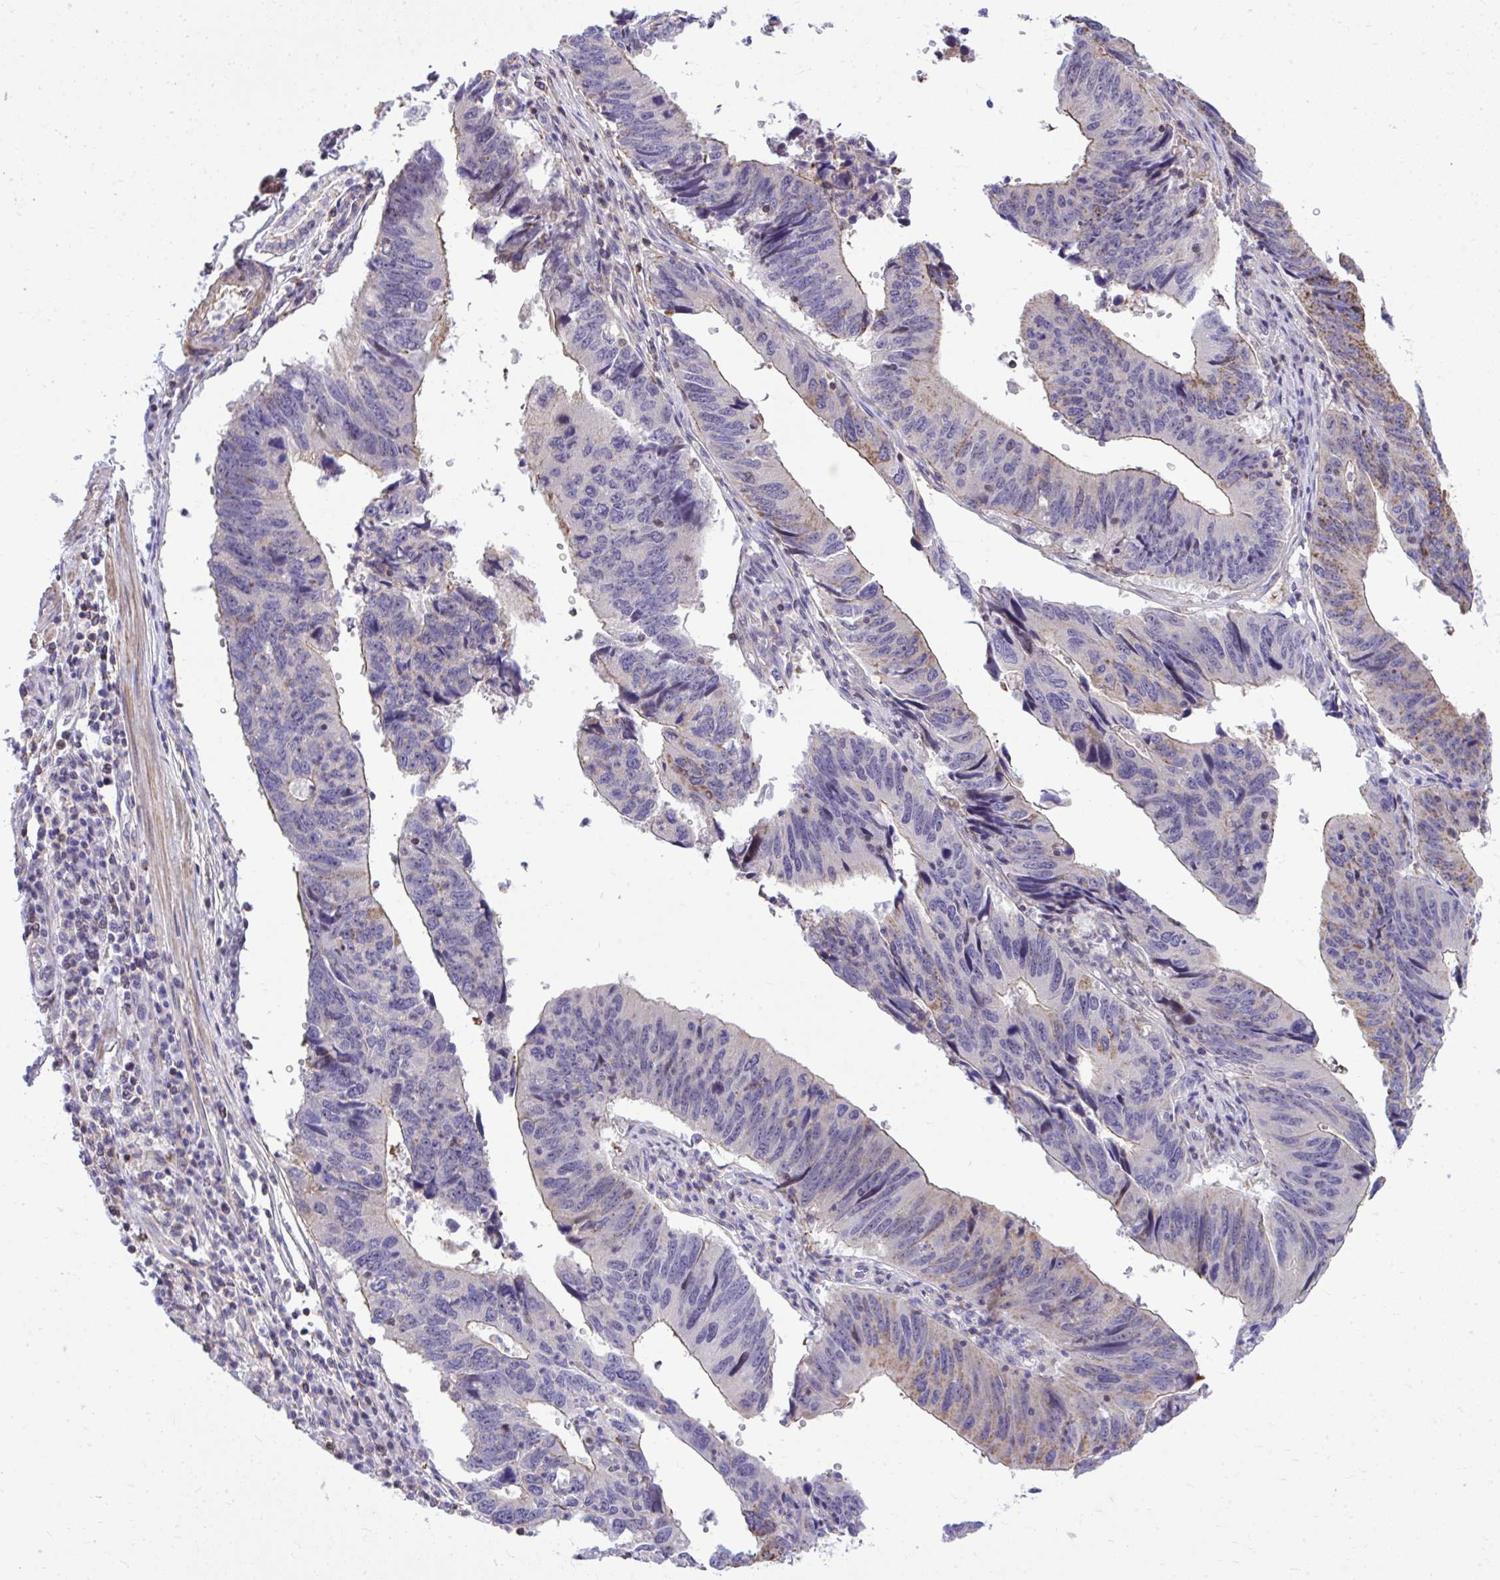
{"staining": {"intensity": "weak", "quantity": "<25%", "location": "cytoplasmic/membranous"}, "tissue": "stomach cancer", "cell_type": "Tumor cells", "image_type": "cancer", "snomed": [{"axis": "morphology", "description": "Adenocarcinoma, NOS"}, {"axis": "topography", "description": "Stomach"}], "caption": "Tumor cells show no significant protein expression in adenocarcinoma (stomach). The staining was performed using DAB to visualize the protein expression in brown, while the nuclei were stained in blue with hematoxylin (Magnification: 20x).", "gene": "GRK4", "patient": {"sex": "male", "age": 59}}